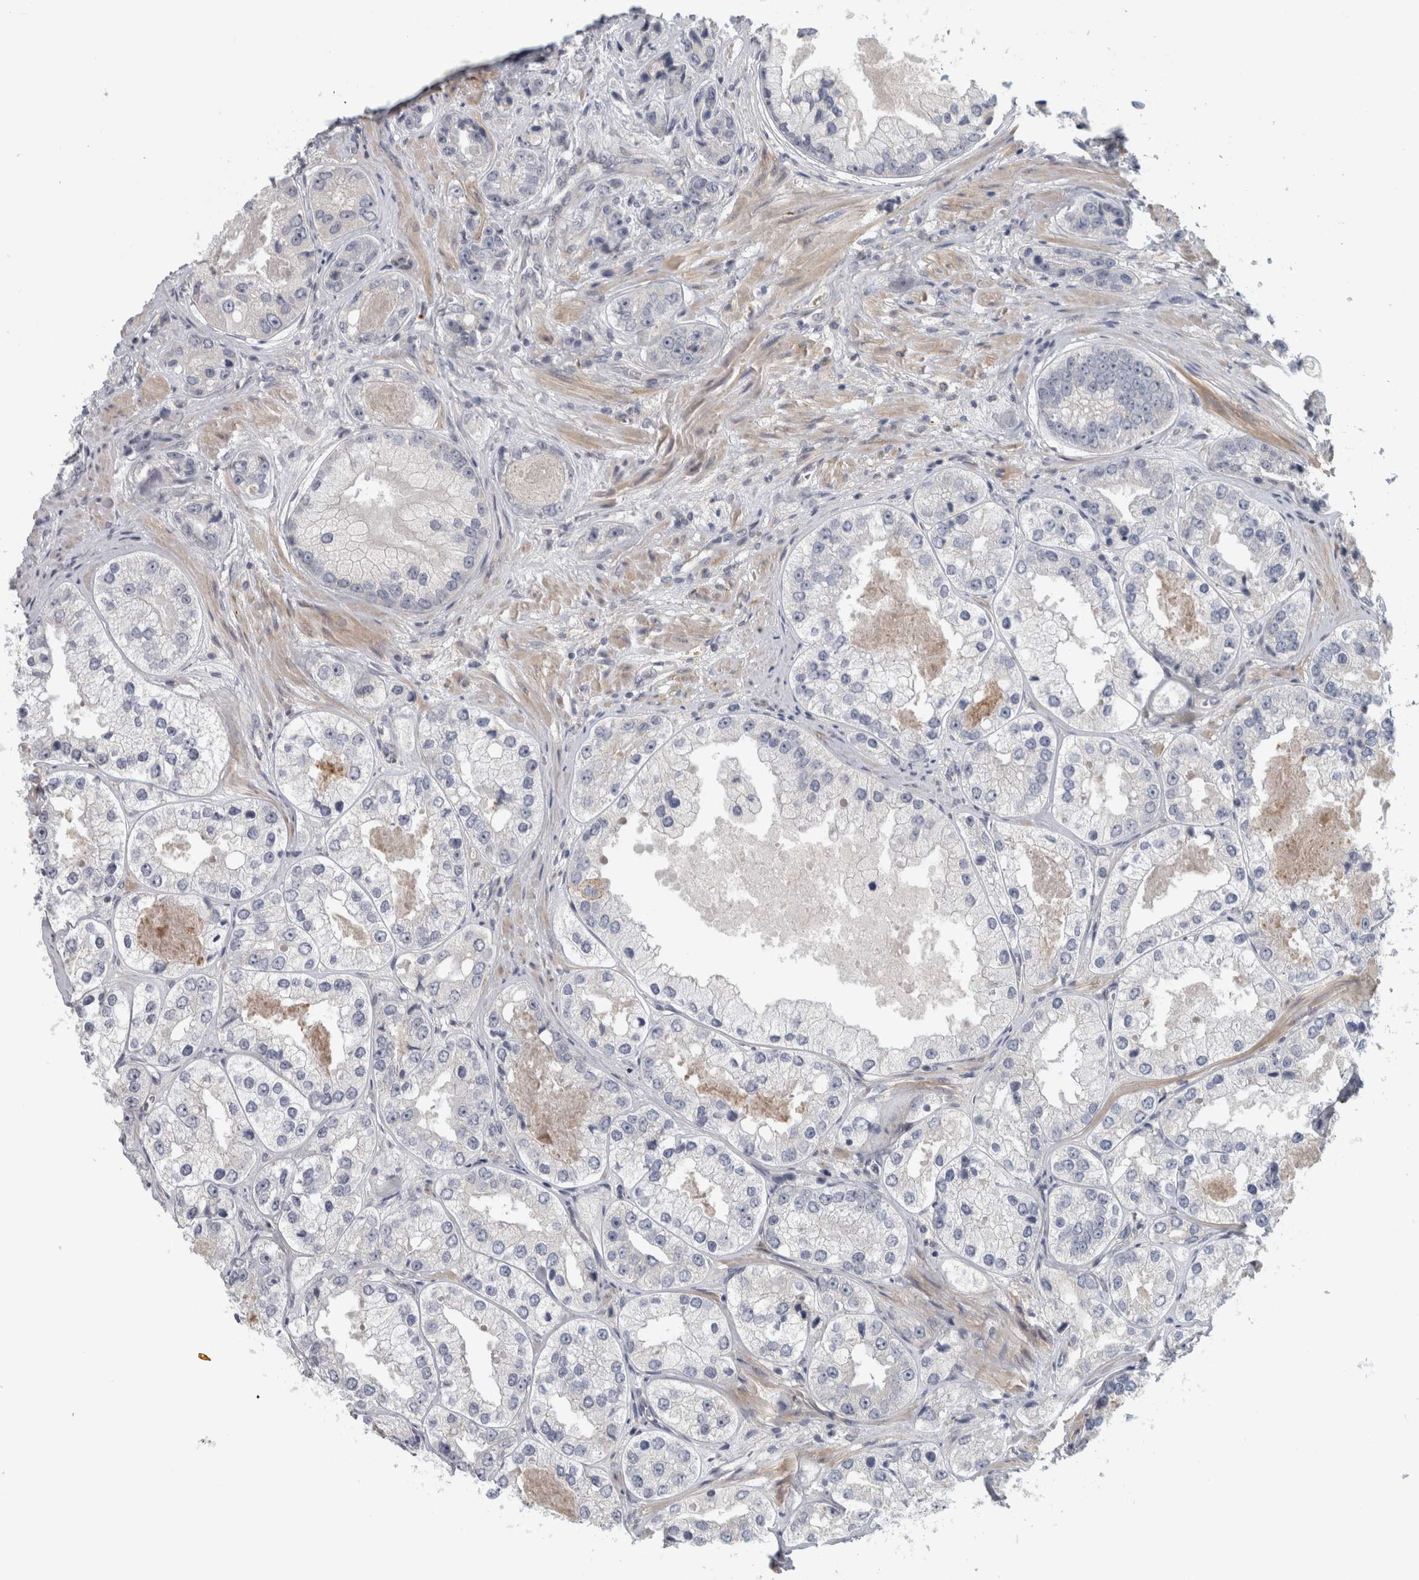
{"staining": {"intensity": "negative", "quantity": "none", "location": "none"}, "tissue": "prostate cancer", "cell_type": "Tumor cells", "image_type": "cancer", "snomed": [{"axis": "morphology", "description": "Adenocarcinoma, High grade"}, {"axis": "topography", "description": "Prostate"}], "caption": "DAB (3,3'-diaminobenzidine) immunohistochemical staining of human adenocarcinoma (high-grade) (prostate) reveals no significant staining in tumor cells.", "gene": "ZNF804B", "patient": {"sex": "male", "age": 61}}